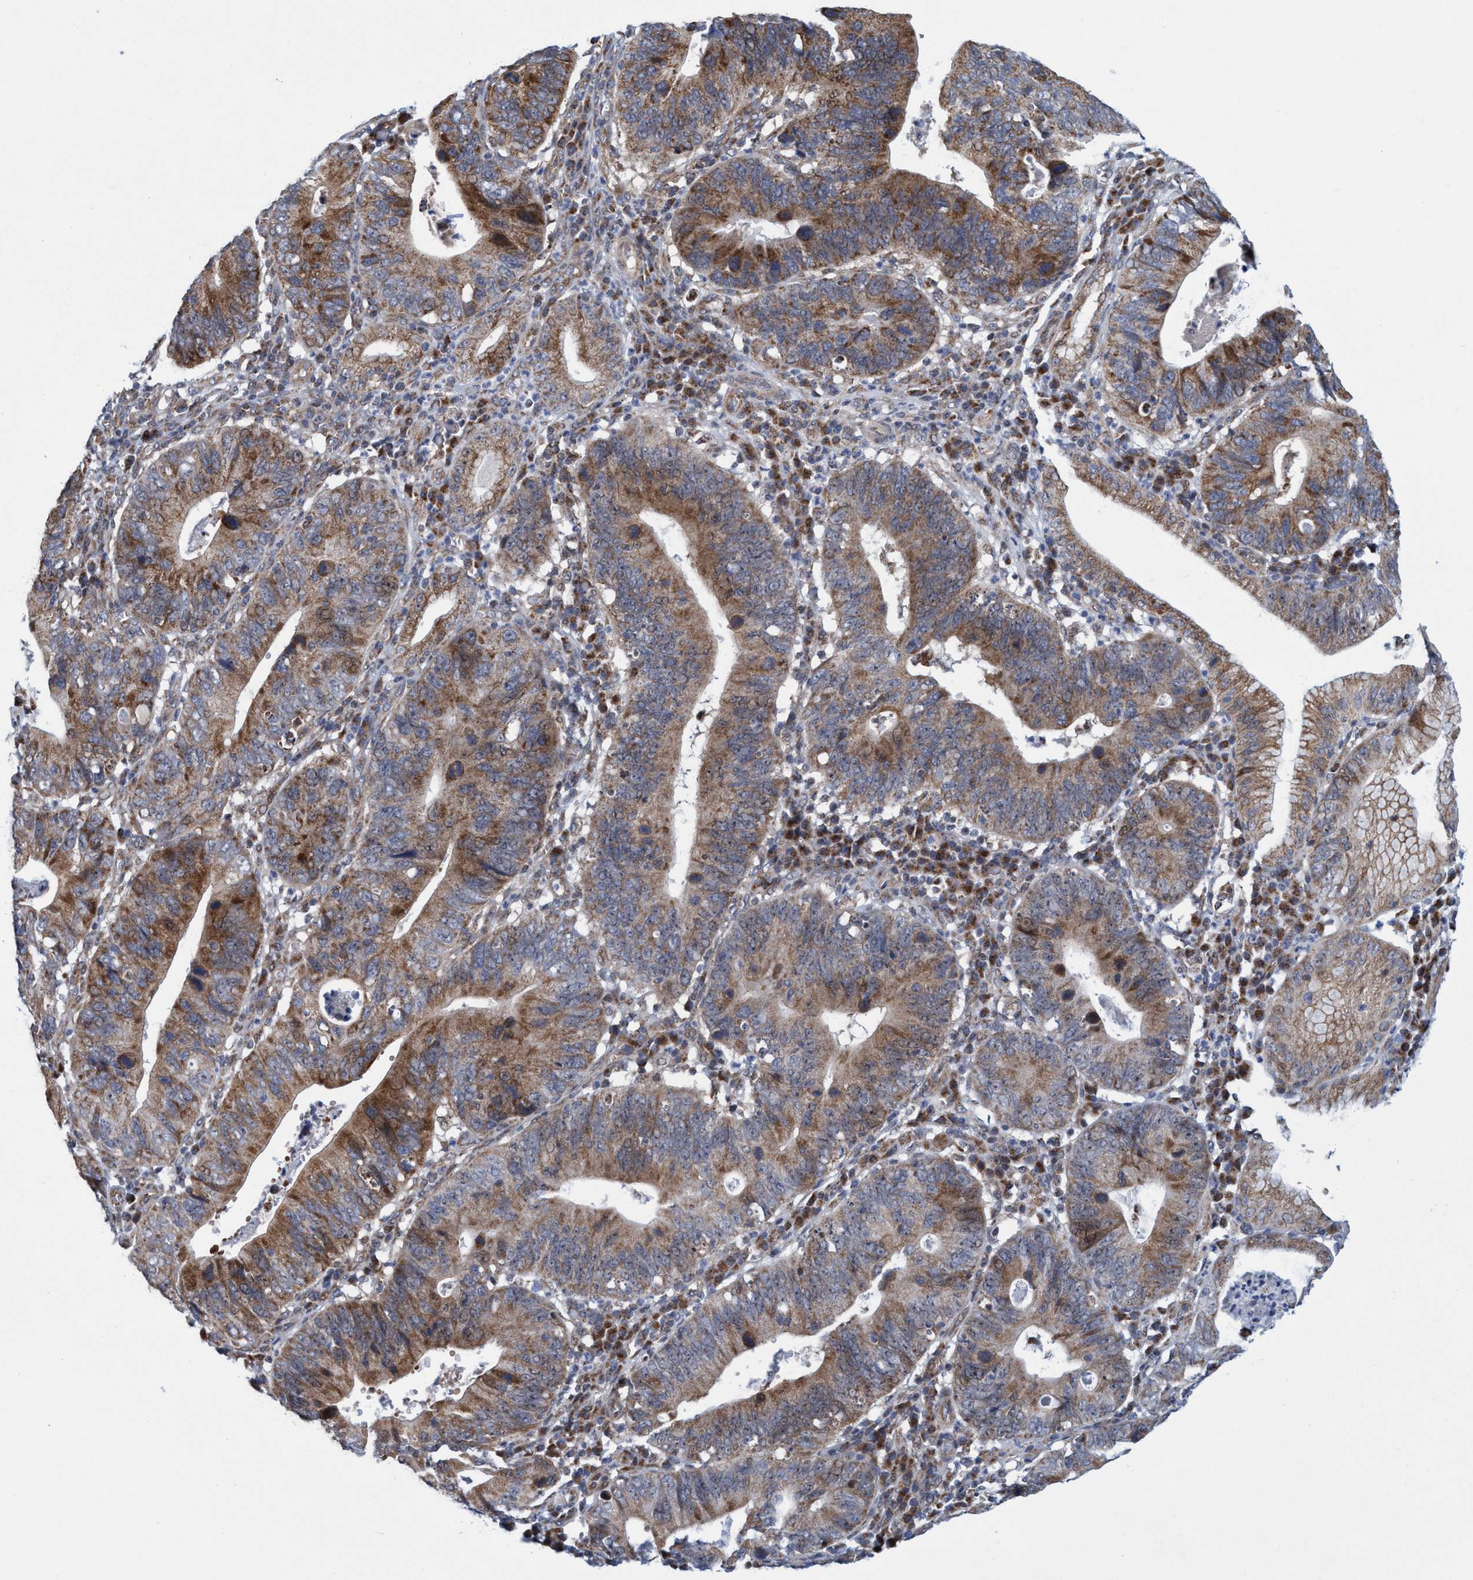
{"staining": {"intensity": "moderate", "quantity": ">75%", "location": "cytoplasmic/membranous"}, "tissue": "stomach cancer", "cell_type": "Tumor cells", "image_type": "cancer", "snomed": [{"axis": "morphology", "description": "Adenocarcinoma, NOS"}, {"axis": "topography", "description": "Stomach"}], "caption": "Protein positivity by immunohistochemistry (IHC) exhibits moderate cytoplasmic/membranous positivity in about >75% of tumor cells in stomach adenocarcinoma. (Brightfield microscopy of DAB IHC at high magnification).", "gene": "POLR1F", "patient": {"sex": "male", "age": 59}}